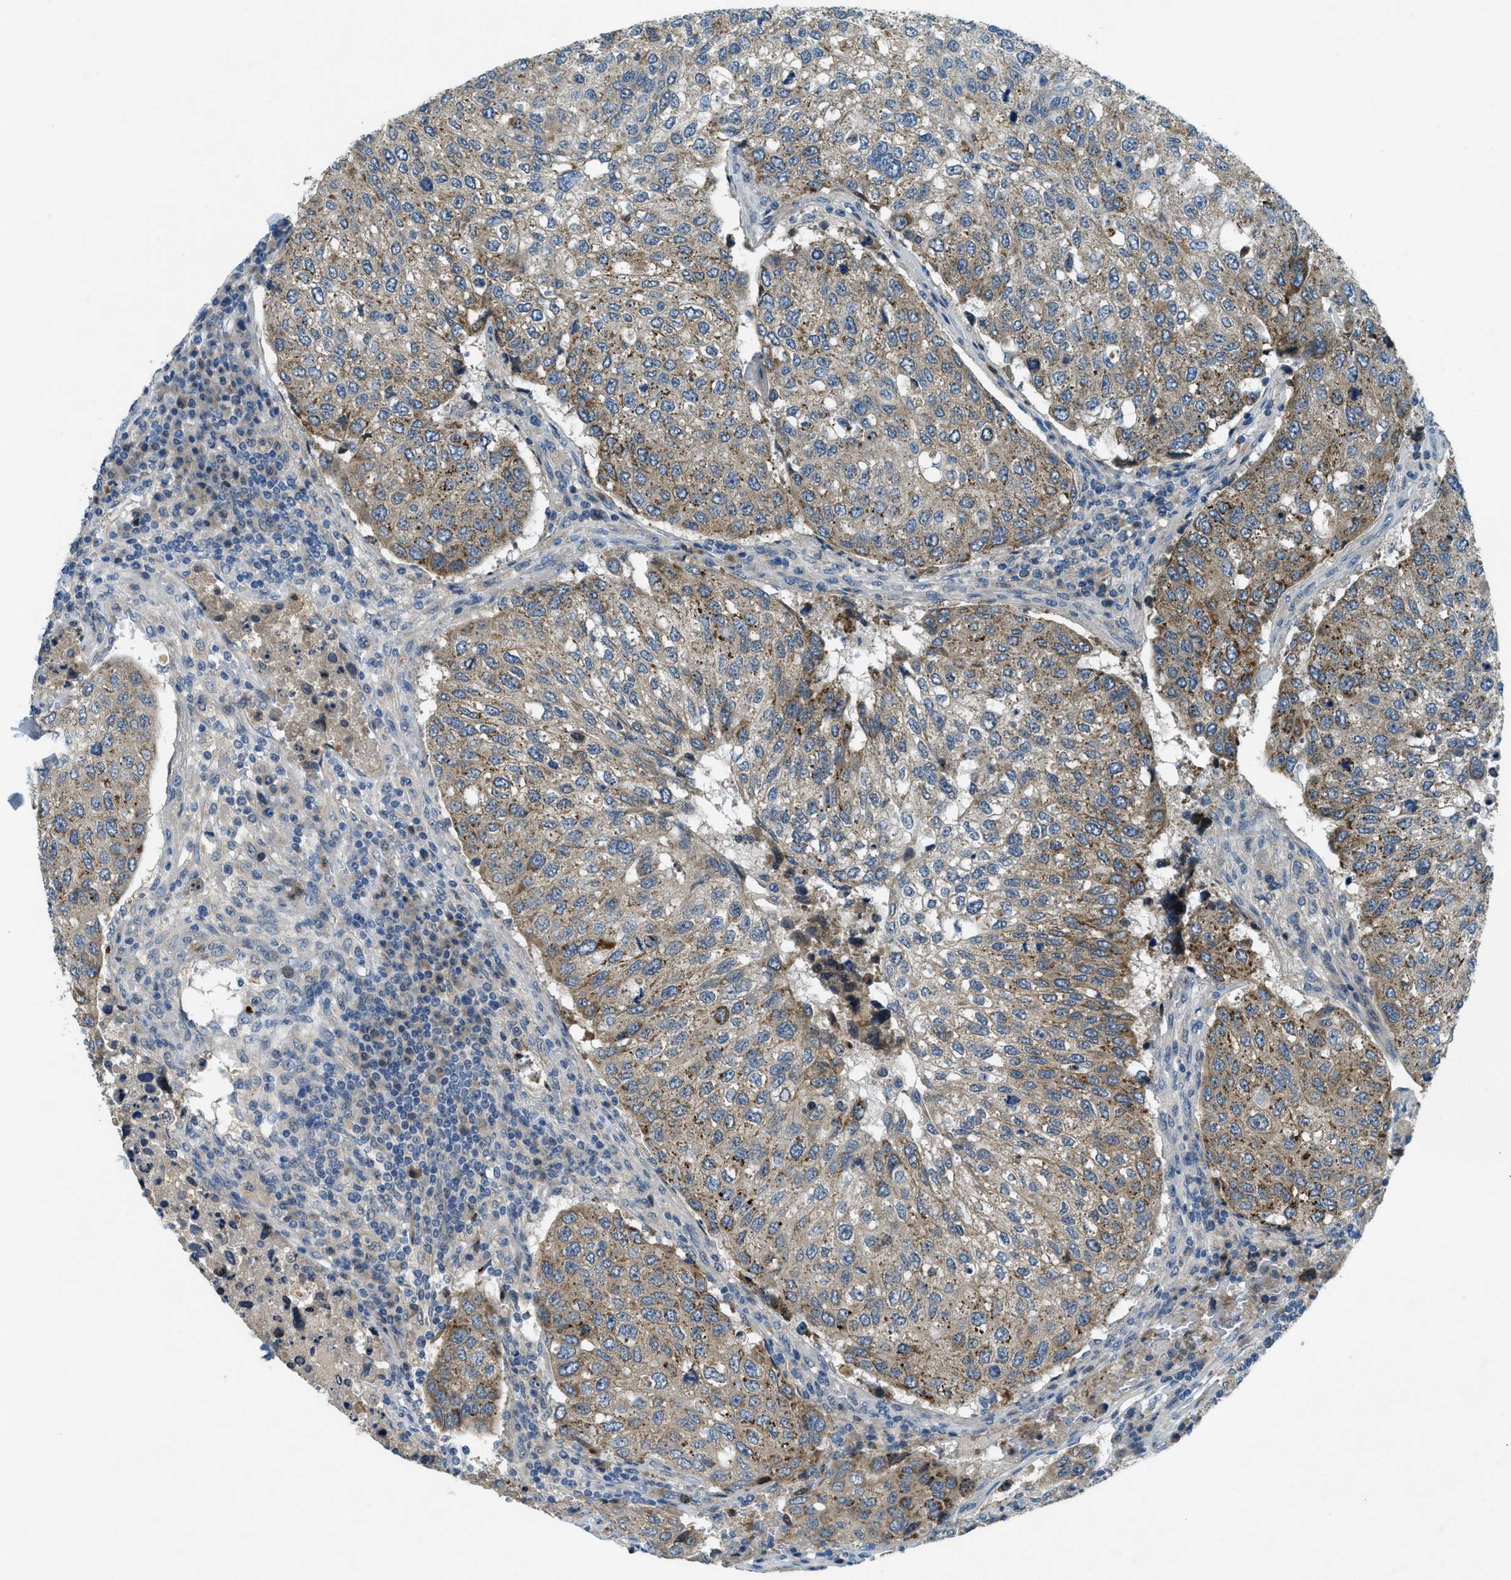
{"staining": {"intensity": "moderate", "quantity": ">75%", "location": "cytoplasmic/membranous"}, "tissue": "urothelial cancer", "cell_type": "Tumor cells", "image_type": "cancer", "snomed": [{"axis": "morphology", "description": "Urothelial carcinoma, High grade"}, {"axis": "topography", "description": "Lymph node"}, {"axis": "topography", "description": "Urinary bladder"}], "caption": "Immunohistochemical staining of human urothelial cancer displays medium levels of moderate cytoplasmic/membranous protein positivity in about >75% of tumor cells.", "gene": "SNX14", "patient": {"sex": "male", "age": 51}}